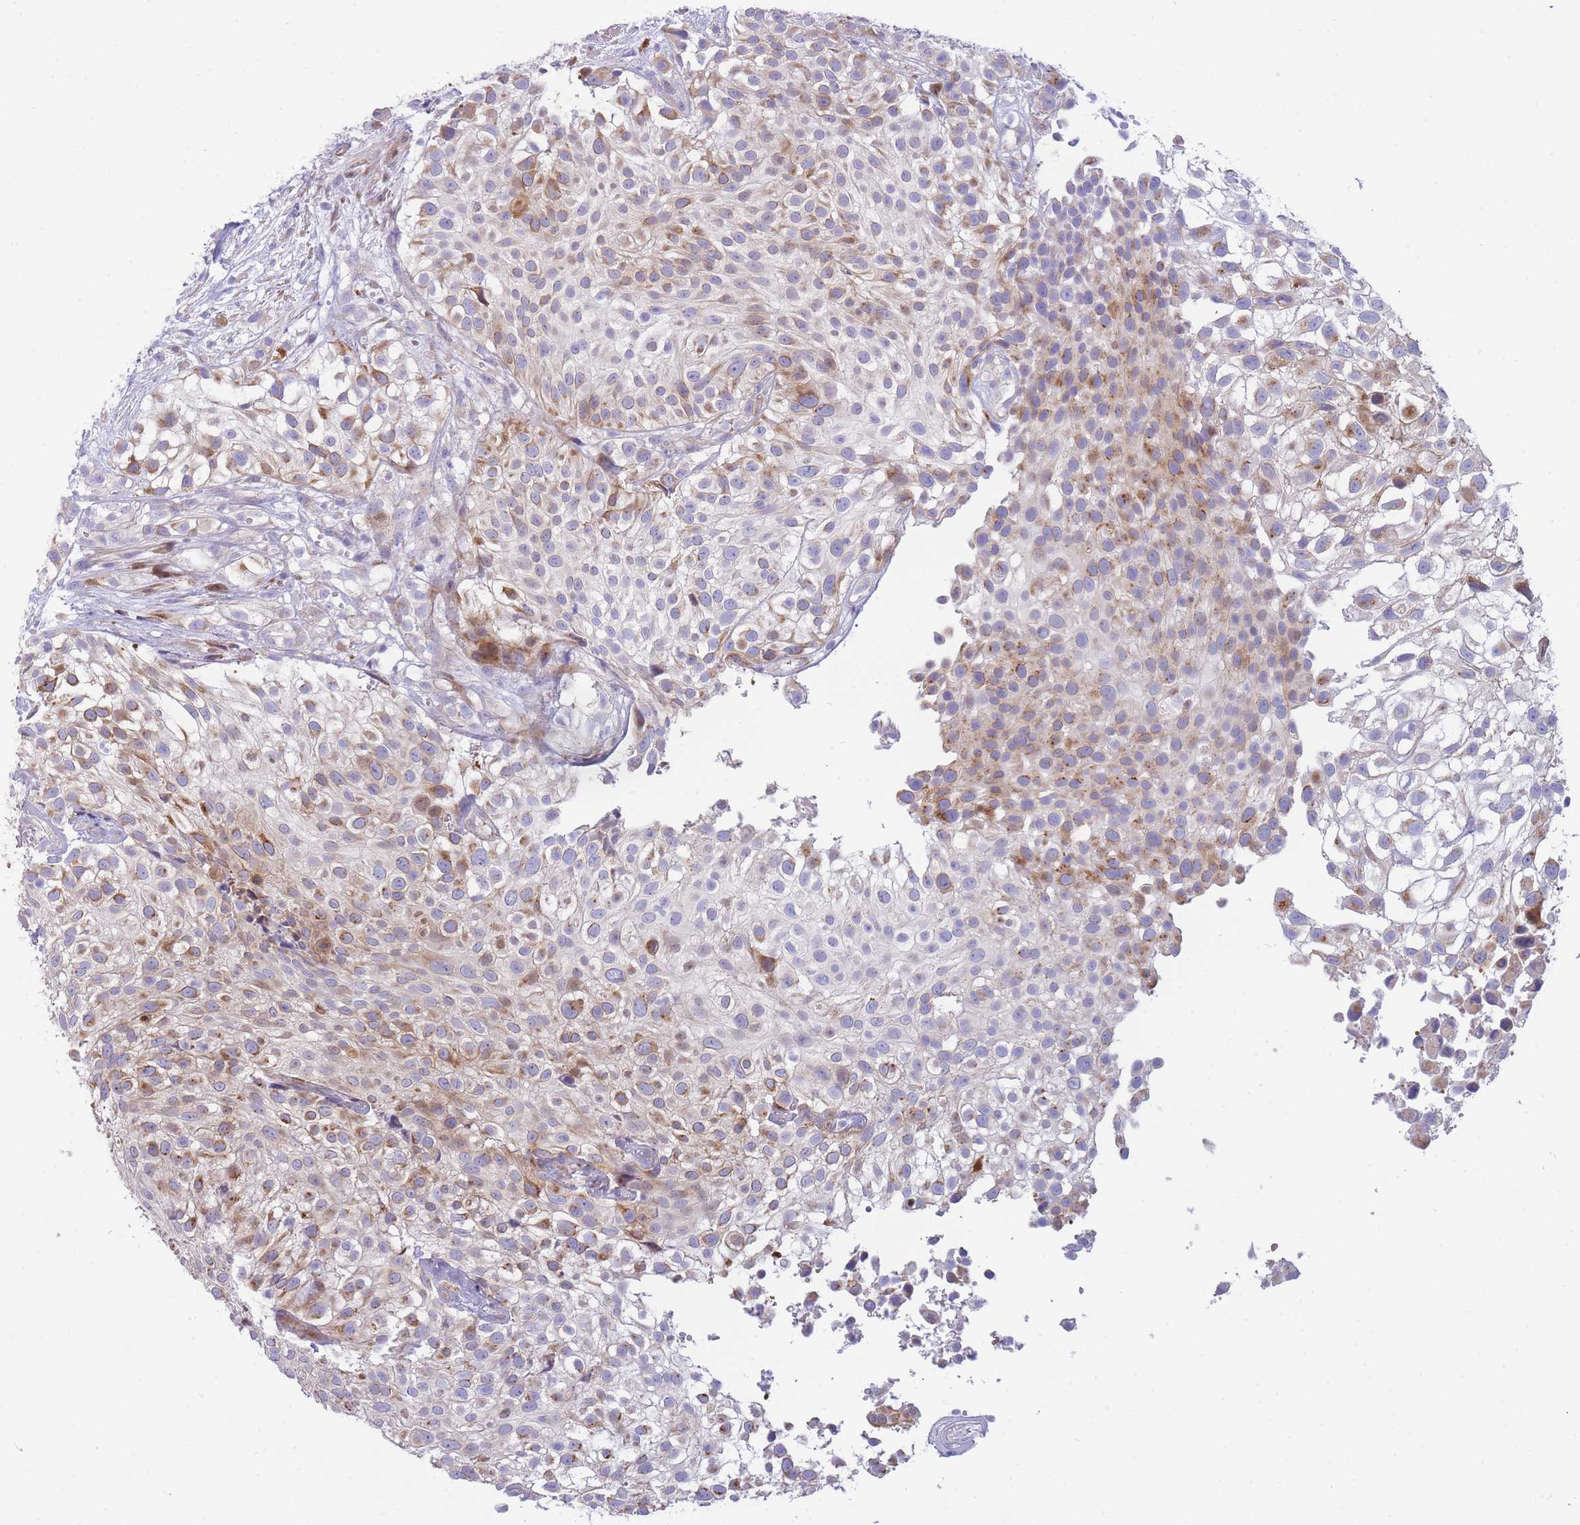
{"staining": {"intensity": "moderate", "quantity": "25%-75%", "location": "cytoplasmic/membranous"}, "tissue": "urothelial cancer", "cell_type": "Tumor cells", "image_type": "cancer", "snomed": [{"axis": "morphology", "description": "Urothelial carcinoma, High grade"}, {"axis": "topography", "description": "Urinary bladder"}], "caption": "This micrograph displays high-grade urothelial carcinoma stained with IHC to label a protein in brown. The cytoplasmic/membranous of tumor cells show moderate positivity for the protein. Nuclei are counter-stained blue.", "gene": "ATP5MC2", "patient": {"sex": "male", "age": 56}}